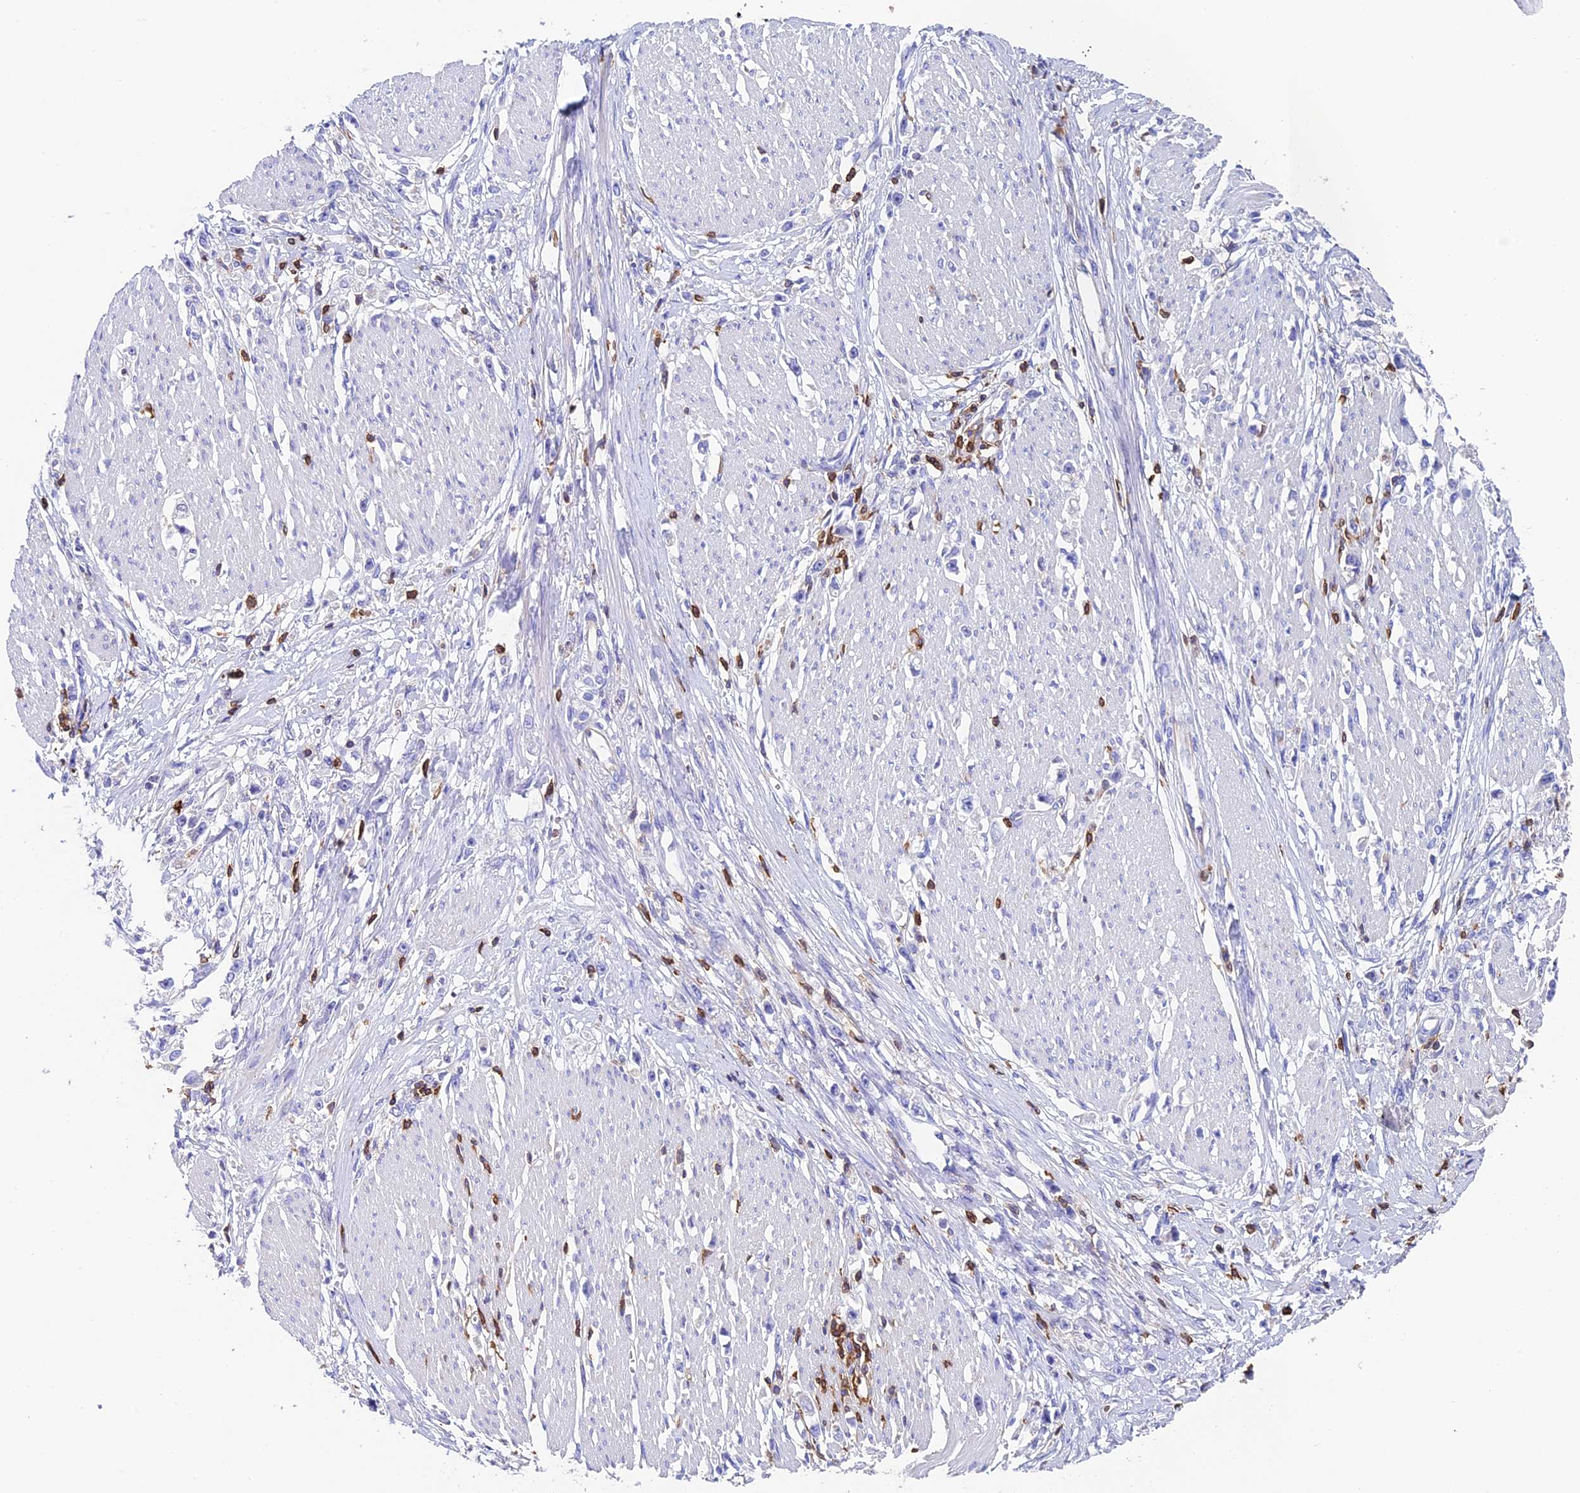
{"staining": {"intensity": "negative", "quantity": "none", "location": "none"}, "tissue": "stomach cancer", "cell_type": "Tumor cells", "image_type": "cancer", "snomed": [{"axis": "morphology", "description": "Adenocarcinoma, NOS"}, {"axis": "topography", "description": "Stomach"}], "caption": "Micrograph shows no significant protein positivity in tumor cells of stomach cancer (adenocarcinoma). (DAB IHC visualized using brightfield microscopy, high magnification).", "gene": "ADAT1", "patient": {"sex": "female", "age": 59}}